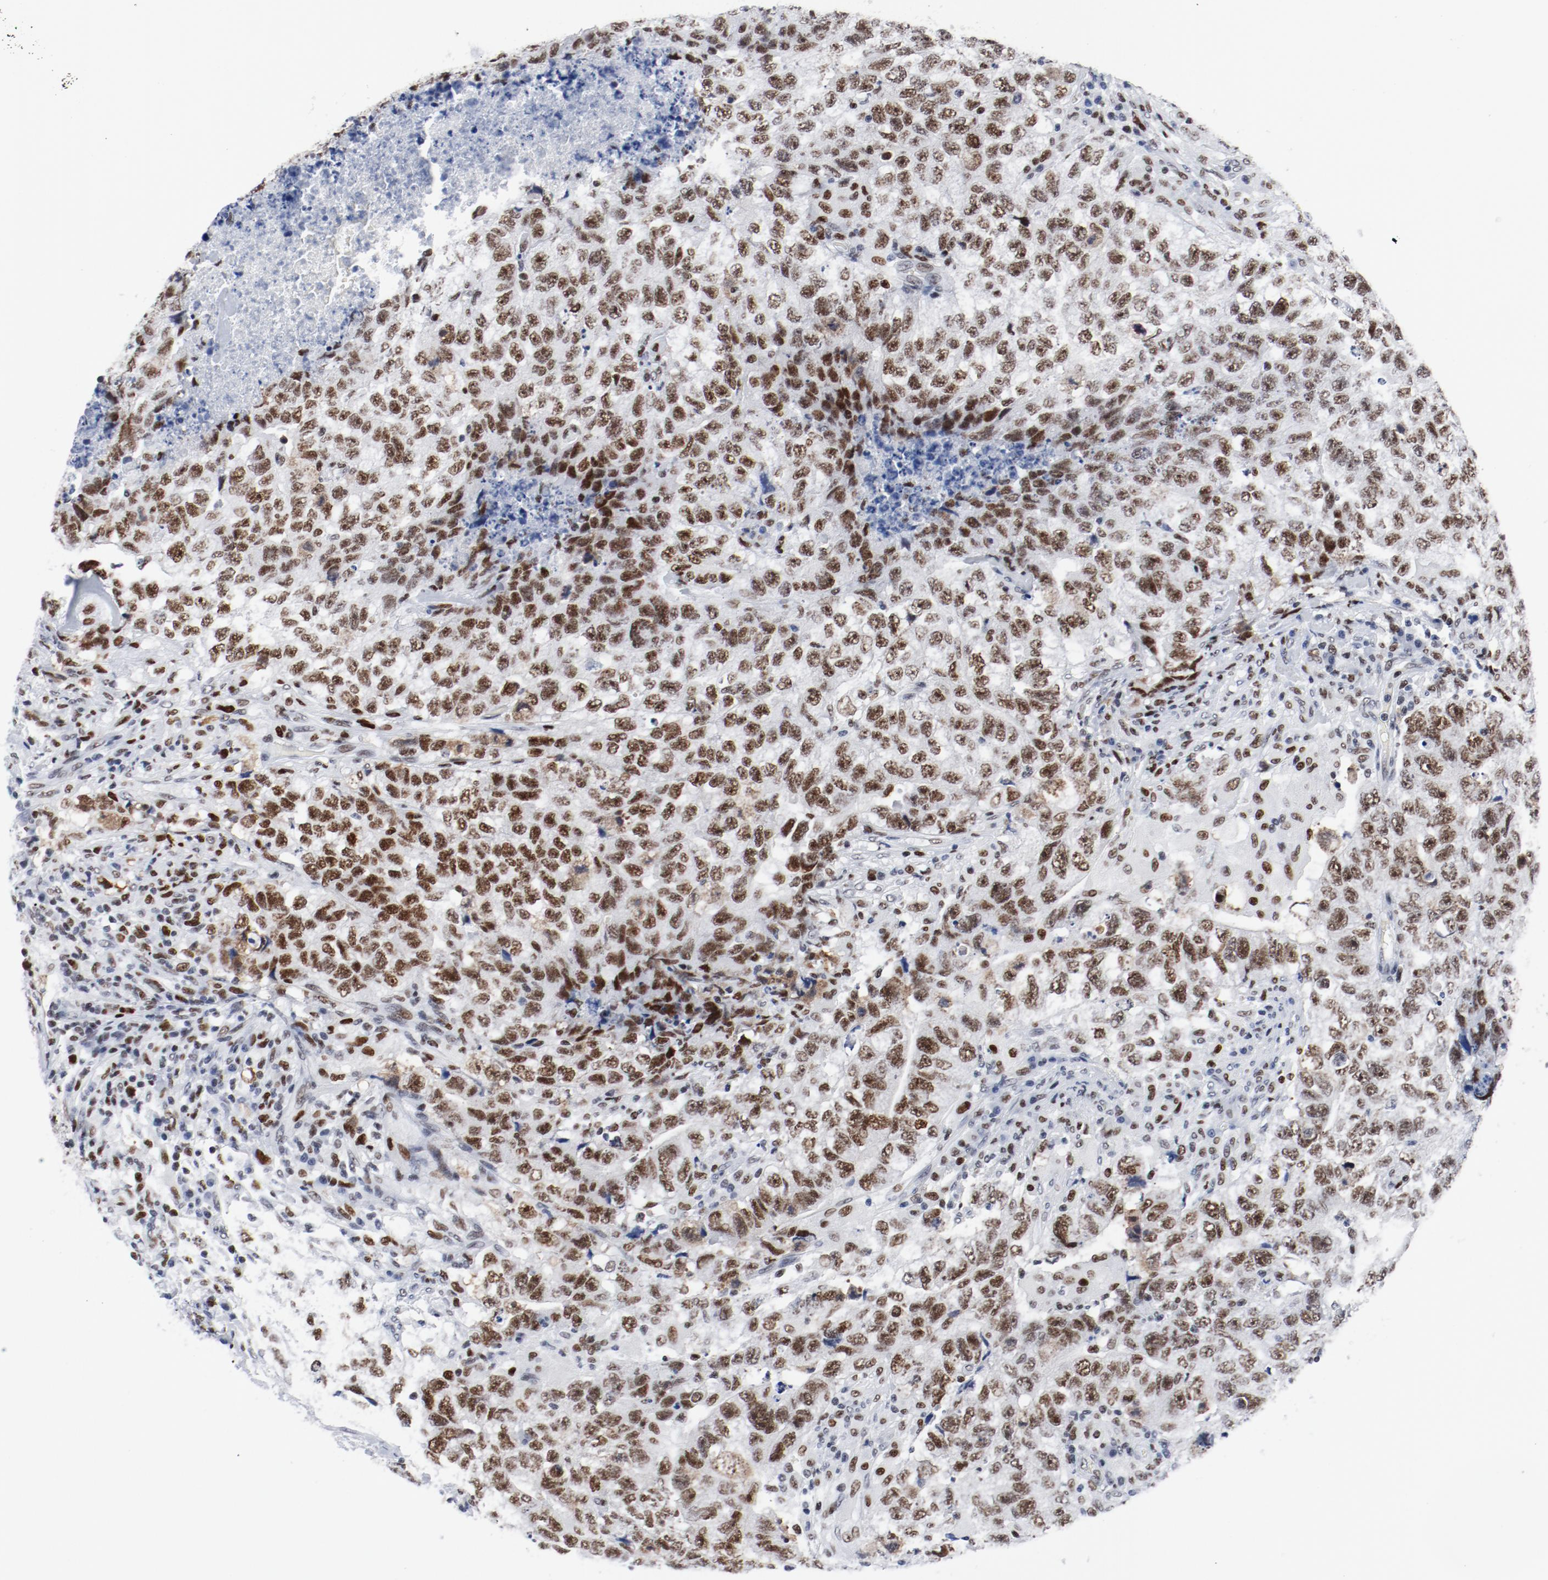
{"staining": {"intensity": "strong", "quantity": ">75%", "location": "cytoplasmic/membranous,nuclear"}, "tissue": "testis cancer", "cell_type": "Tumor cells", "image_type": "cancer", "snomed": [{"axis": "morphology", "description": "Carcinoma, Embryonal, NOS"}, {"axis": "topography", "description": "Testis"}], "caption": "An immunohistochemistry image of tumor tissue is shown. Protein staining in brown highlights strong cytoplasmic/membranous and nuclear positivity in testis cancer (embryonal carcinoma) within tumor cells. Nuclei are stained in blue.", "gene": "POLD1", "patient": {"sex": "male", "age": 21}}